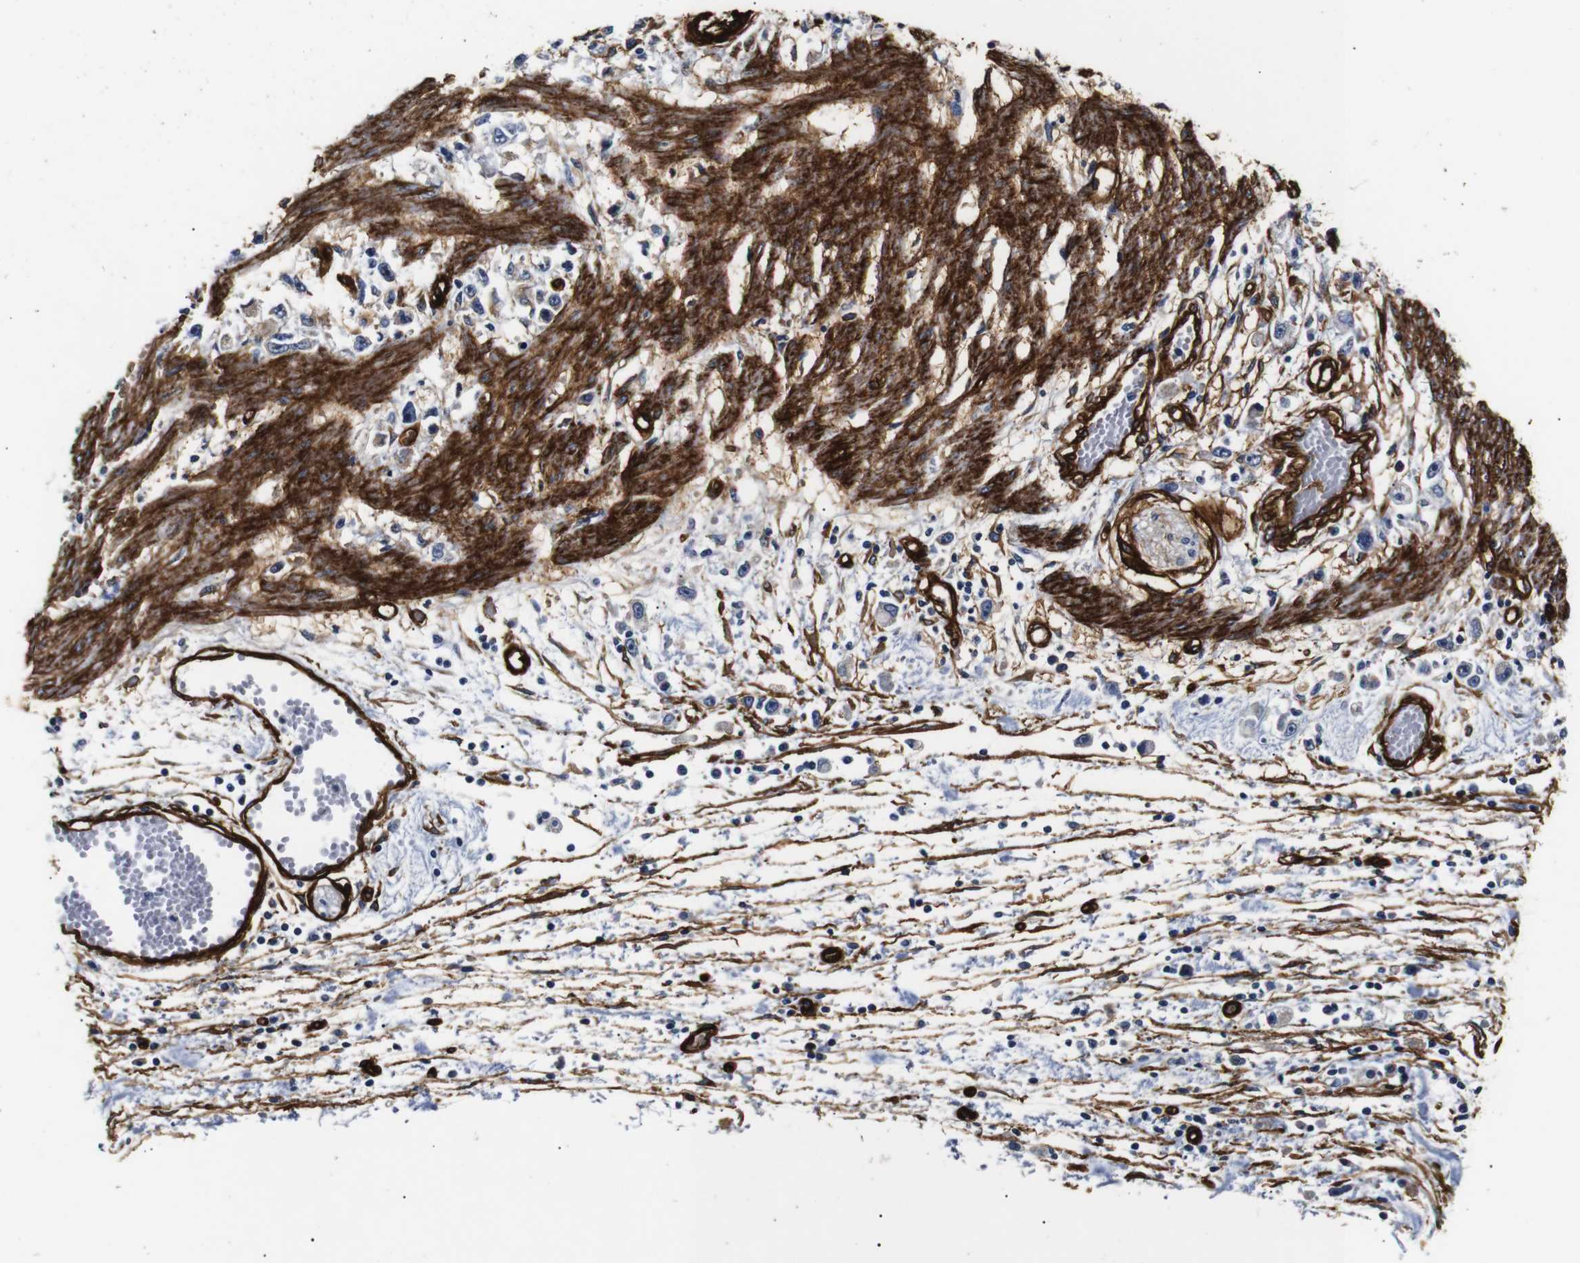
{"staining": {"intensity": "negative", "quantity": "none", "location": "none"}, "tissue": "stomach cancer", "cell_type": "Tumor cells", "image_type": "cancer", "snomed": [{"axis": "morphology", "description": "Adenocarcinoma, NOS"}, {"axis": "topography", "description": "Stomach"}], "caption": "Tumor cells show no significant protein expression in stomach cancer.", "gene": "CAV2", "patient": {"sex": "female", "age": 59}}